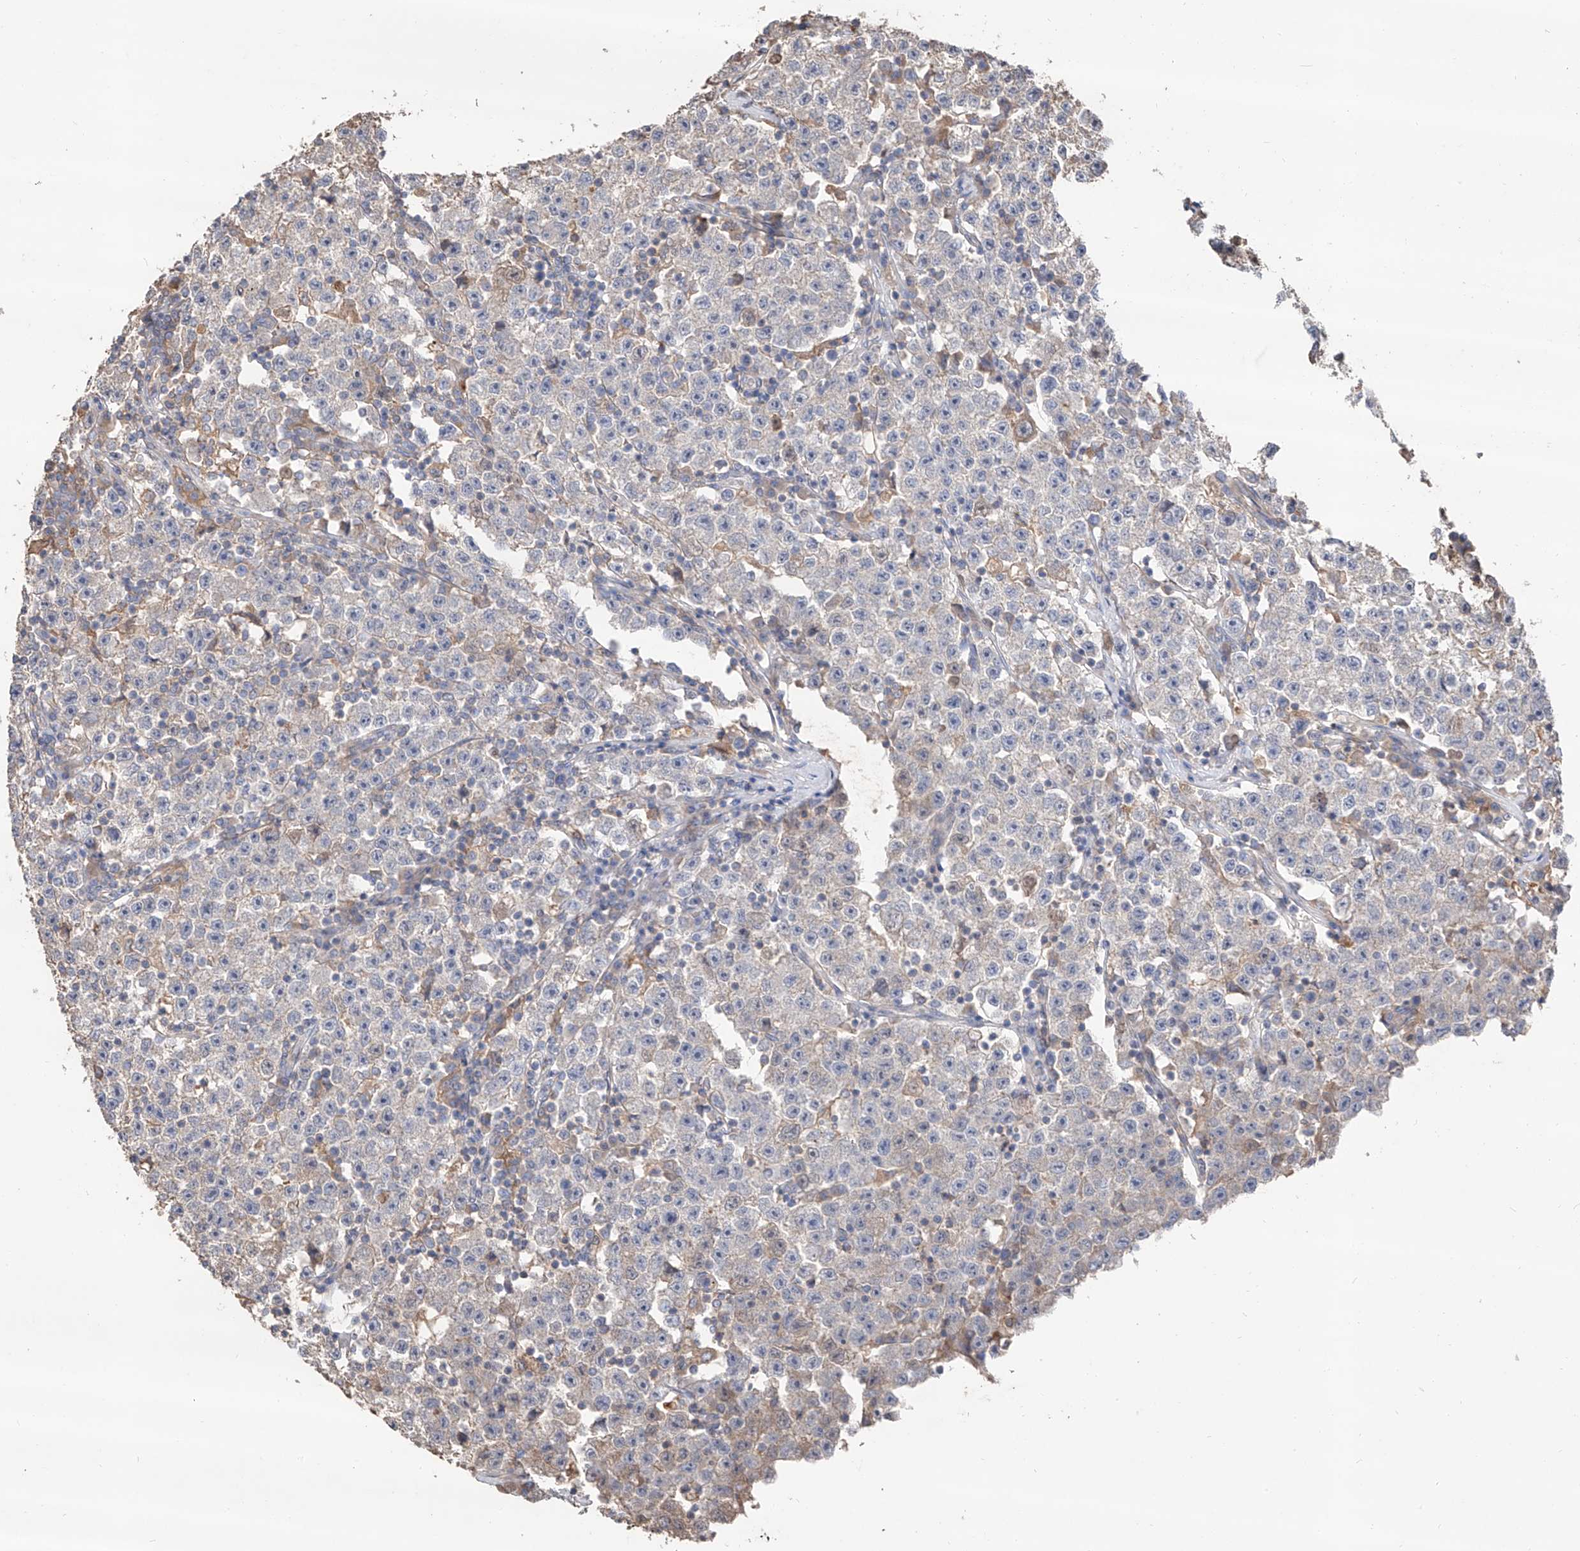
{"staining": {"intensity": "negative", "quantity": "none", "location": "none"}, "tissue": "testis cancer", "cell_type": "Tumor cells", "image_type": "cancer", "snomed": [{"axis": "morphology", "description": "Seminoma, NOS"}, {"axis": "topography", "description": "Testis"}], "caption": "Immunohistochemical staining of testis seminoma exhibits no significant staining in tumor cells.", "gene": "EDN1", "patient": {"sex": "male", "age": 22}}